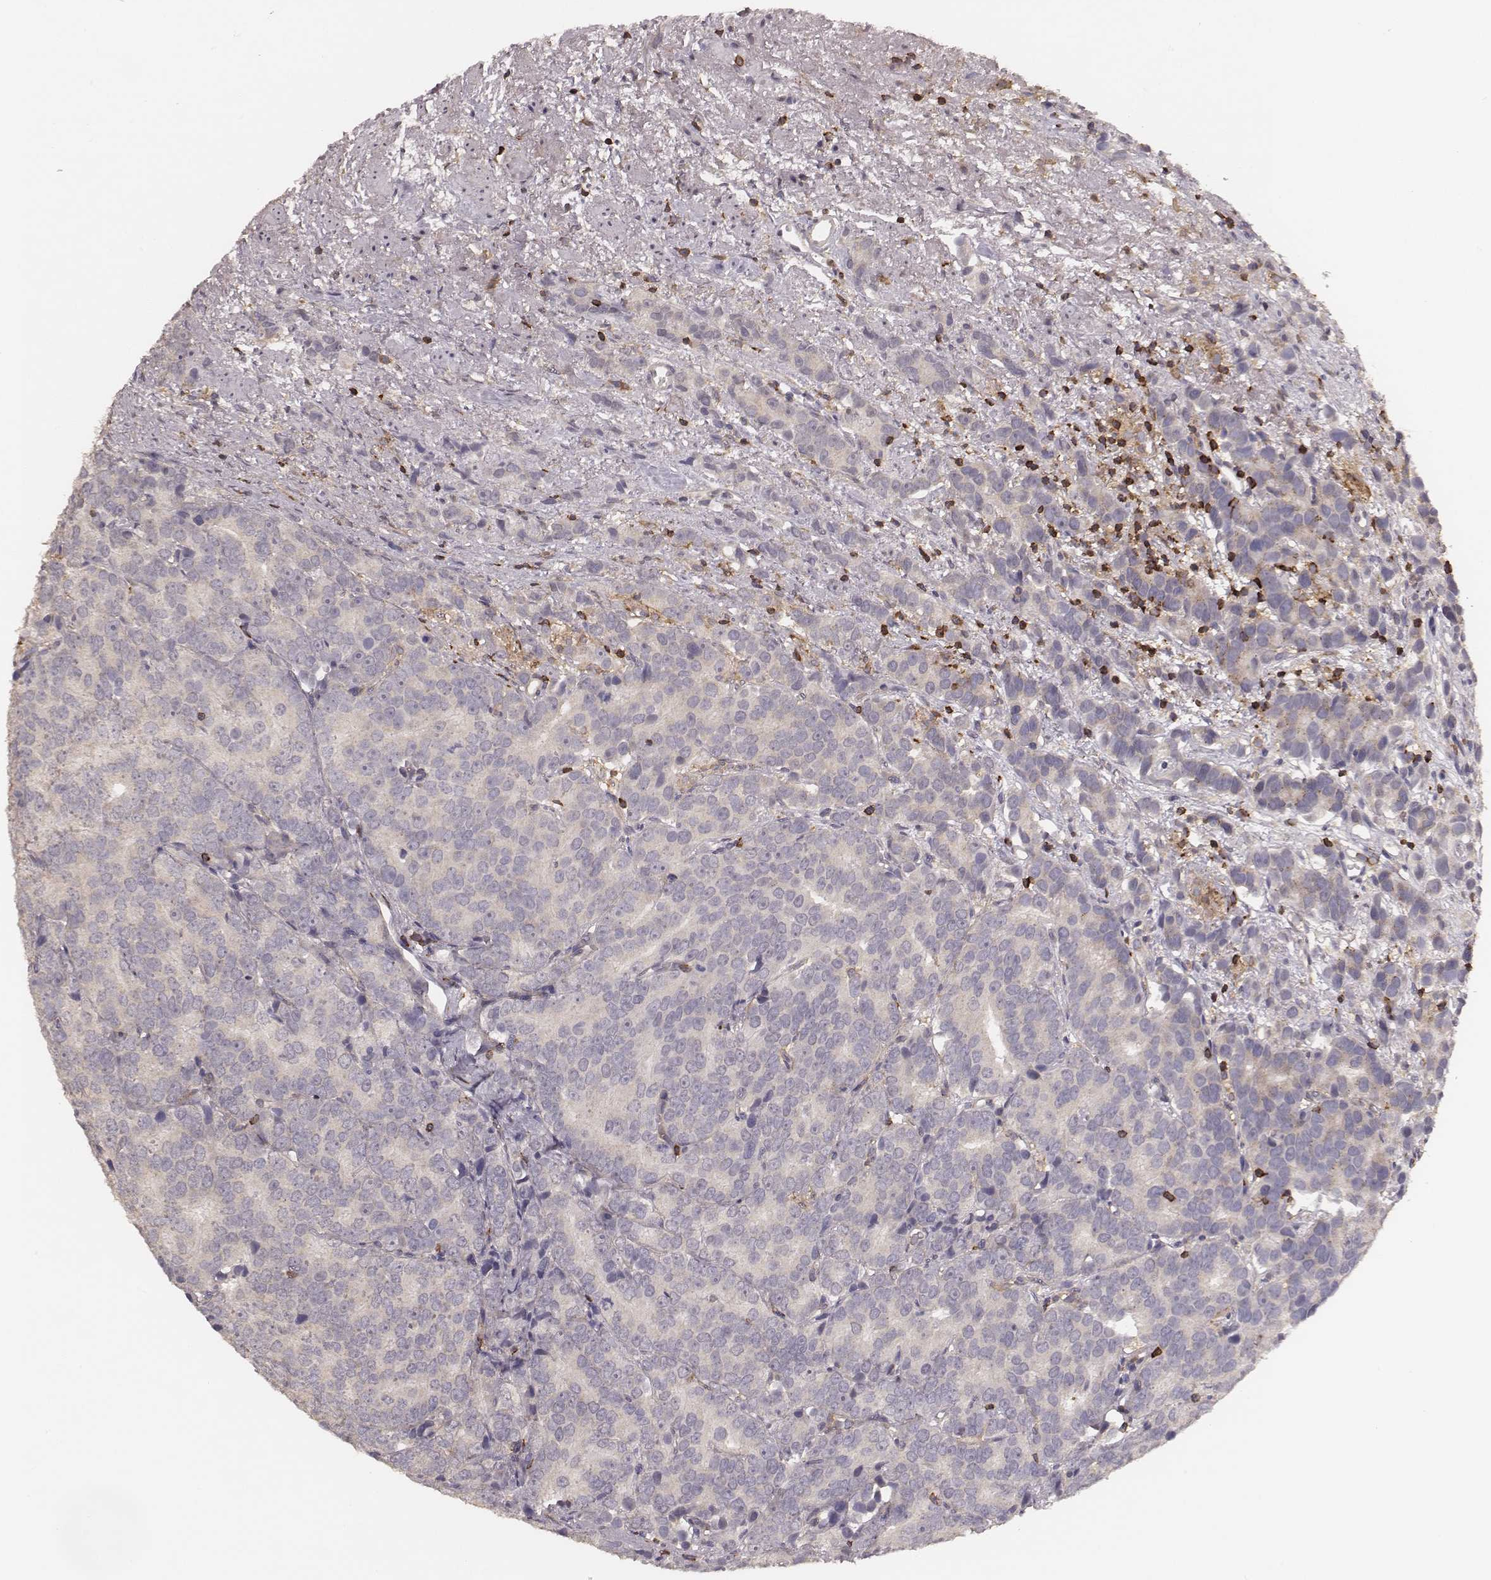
{"staining": {"intensity": "negative", "quantity": "none", "location": "none"}, "tissue": "prostate cancer", "cell_type": "Tumor cells", "image_type": "cancer", "snomed": [{"axis": "morphology", "description": "Adenocarcinoma, High grade"}, {"axis": "topography", "description": "Prostate"}], "caption": "The image exhibits no significant expression in tumor cells of prostate cancer.", "gene": "PILRA", "patient": {"sex": "male", "age": 90}}